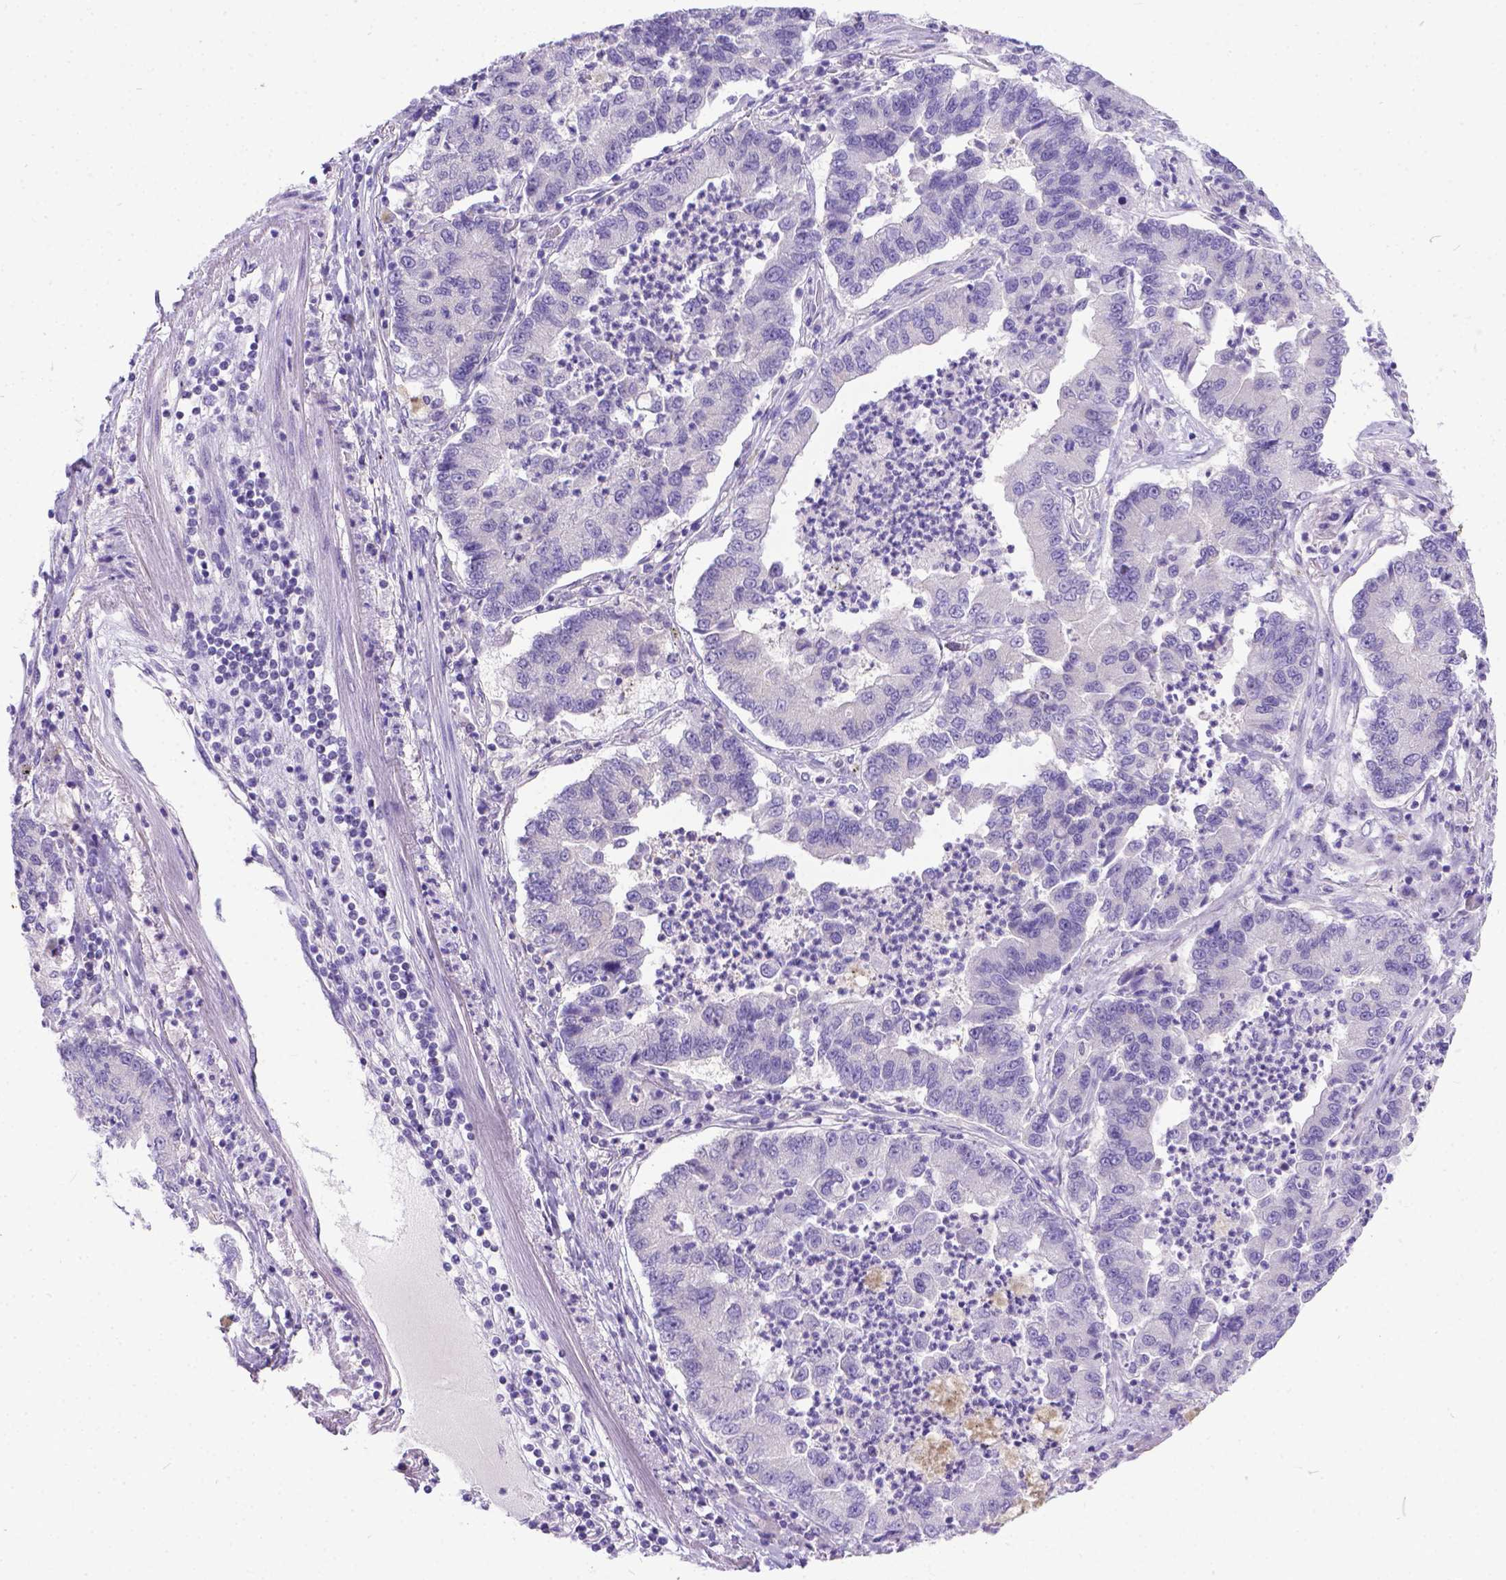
{"staining": {"intensity": "negative", "quantity": "none", "location": "none"}, "tissue": "lung cancer", "cell_type": "Tumor cells", "image_type": "cancer", "snomed": [{"axis": "morphology", "description": "Adenocarcinoma, NOS"}, {"axis": "topography", "description": "Lung"}], "caption": "A high-resolution histopathology image shows immunohistochemistry staining of lung adenocarcinoma, which reveals no significant positivity in tumor cells. (Immunohistochemistry (ihc), brightfield microscopy, high magnification).", "gene": "TTLL6", "patient": {"sex": "female", "age": 57}}